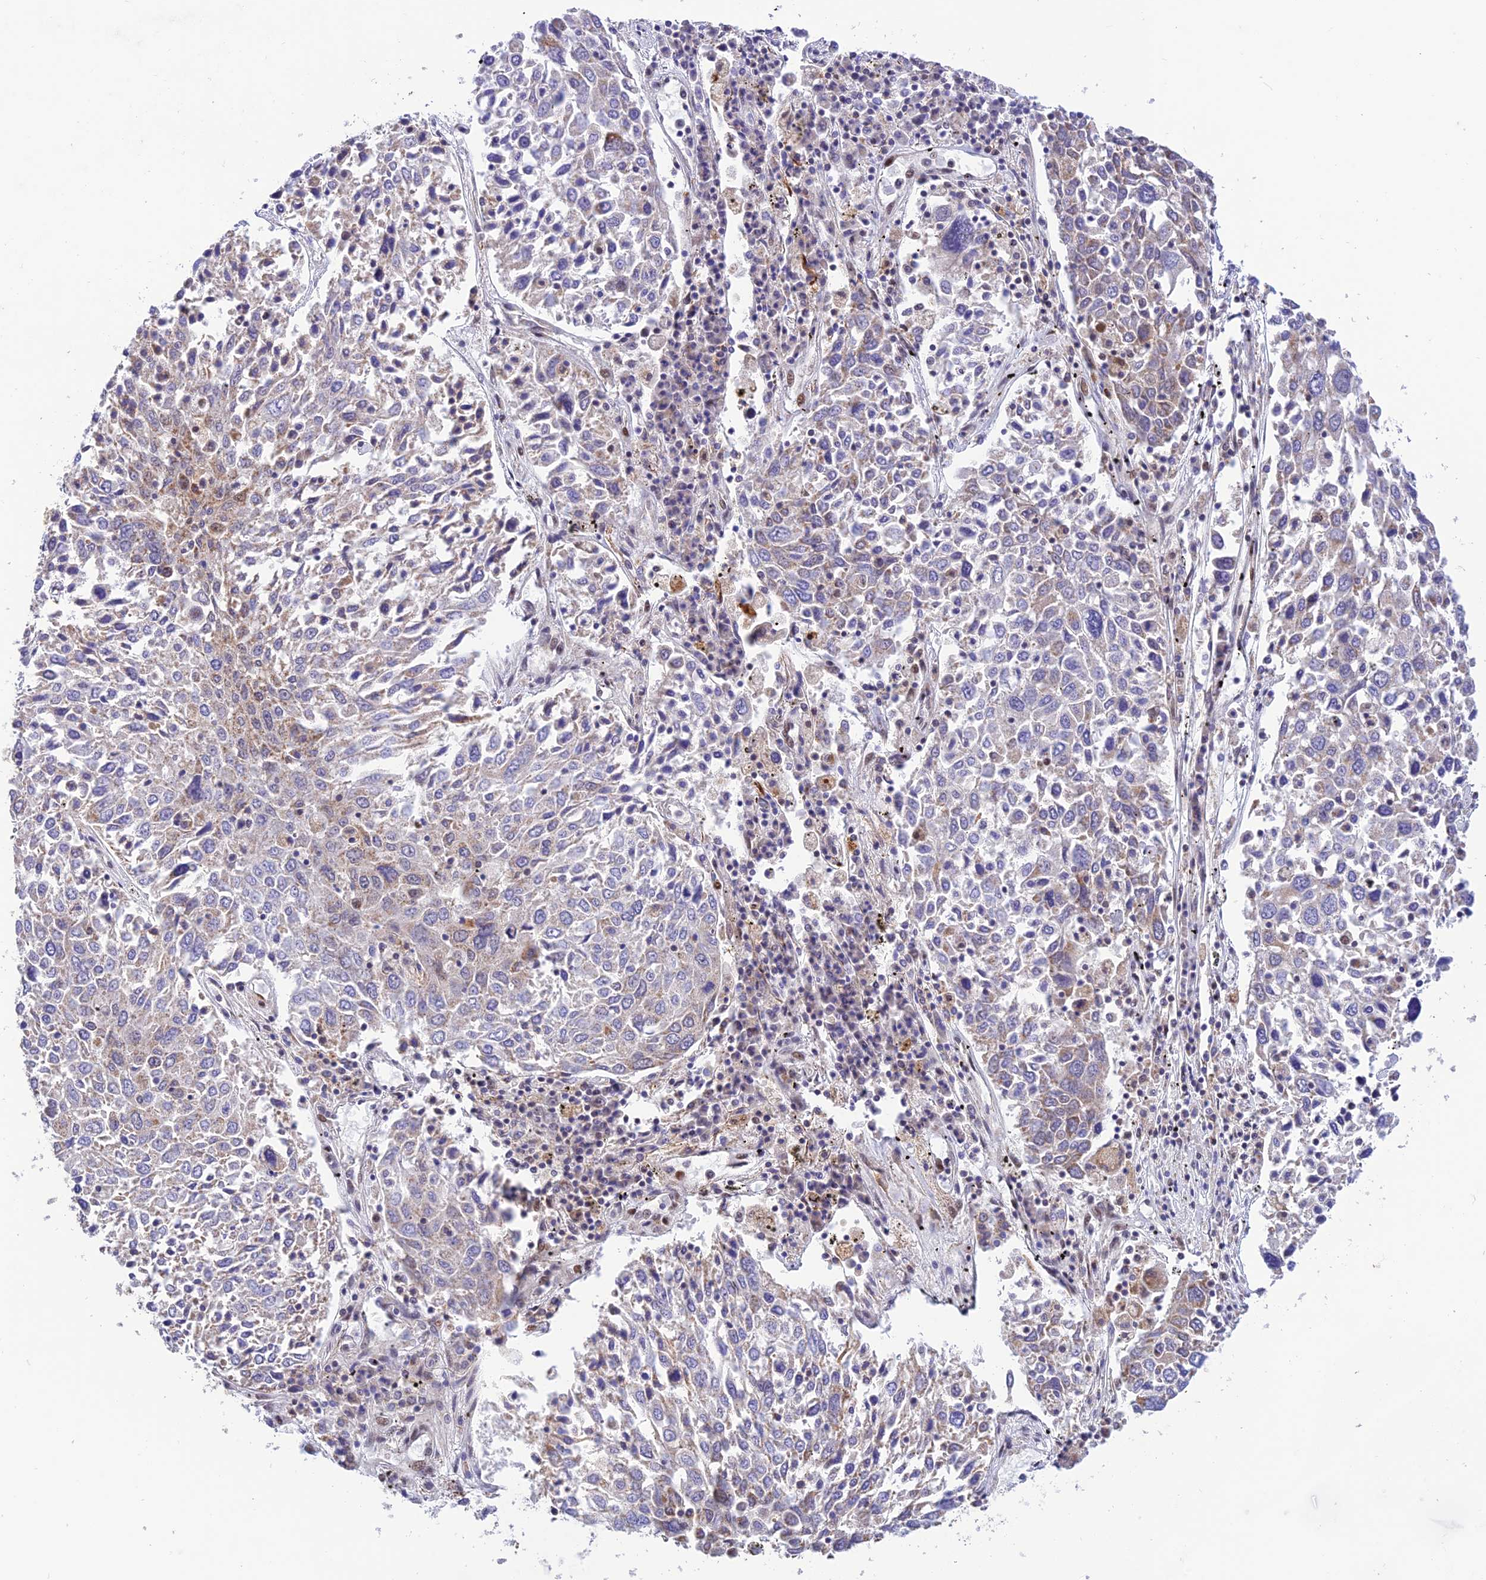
{"staining": {"intensity": "weak", "quantity": "<25%", "location": "cytoplasmic/membranous"}, "tissue": "lung cancer", "cell_type": "Tumor cells", "image_type": "cancer", "snomed": [{"axis": "morphology", "description": "Squamous cell carcinoma, NOS"}, {"axis": "topography", "description": "Lung"}], "caption": "Immunohistochemistry (IHC) photomicrograph of neoplastic tissue: lung cancer (squamous cell carcinoma) stained with DAB demonstrates no significant protein expression in tumor cells.", "gene": "WDR55", "patient": {"sex": "male", "age": 65}}